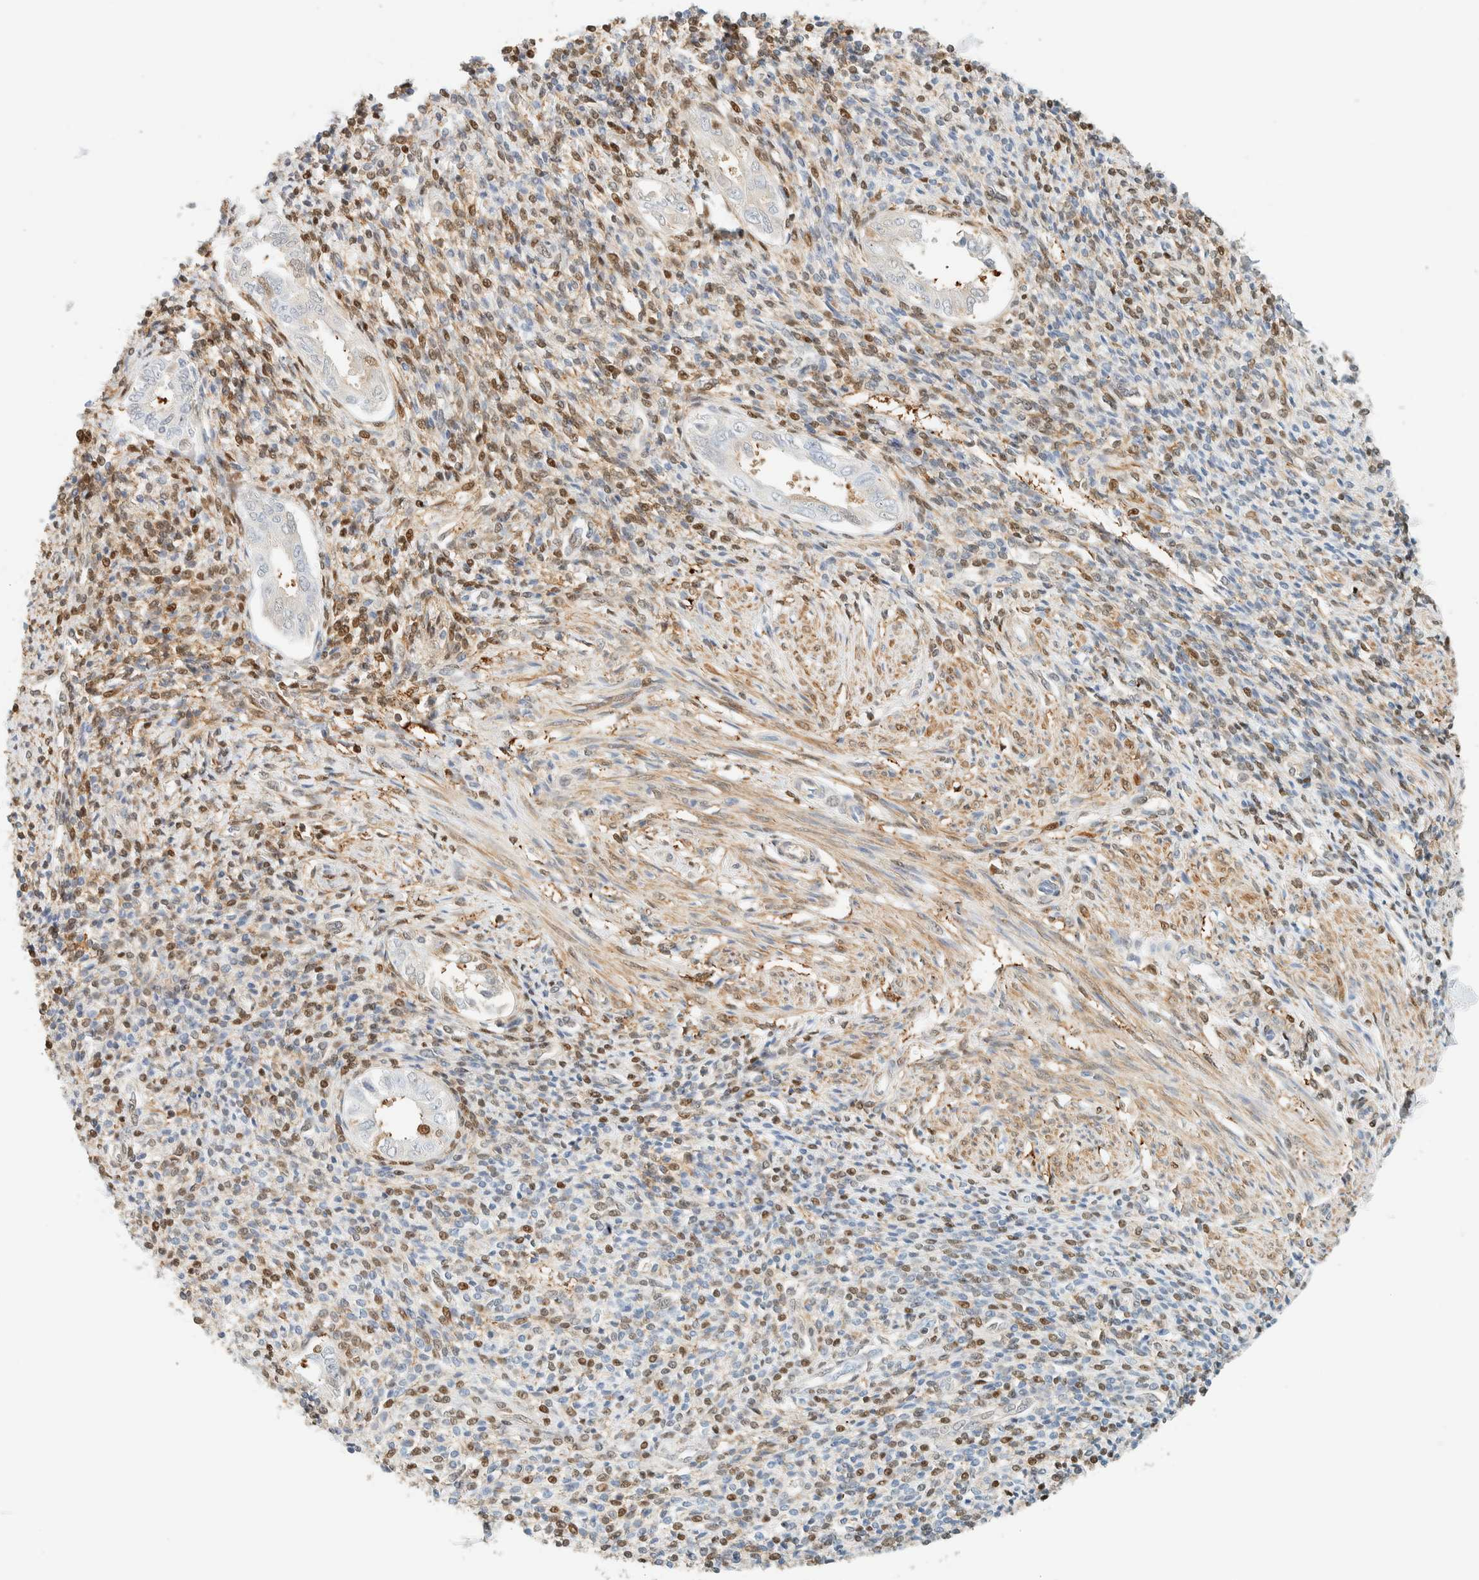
{"staining": {"intensity": "moderate", "quantity": "25%-75%", "location": "nuclear"}, "tissue": "endometrium", "cell_type": "Cells in endometrial stroma", "image_type": "normal", "snomed": [{"axis": "morphology", "description": "Normal tissue, NOS"}, {"axis": "topography", "description": "Endometrium"}], "caption": "This photomicrograph displays benign endometrium stained with immunohistochemistry (IHC) to label a protein in brown. The nuclear of cells in endometrial stroma show moderate positivity for the protein. Nuclei are counter-stained blue.", "gene": "ZBTB37", "patient": {"sex": "female", "age": 66}}